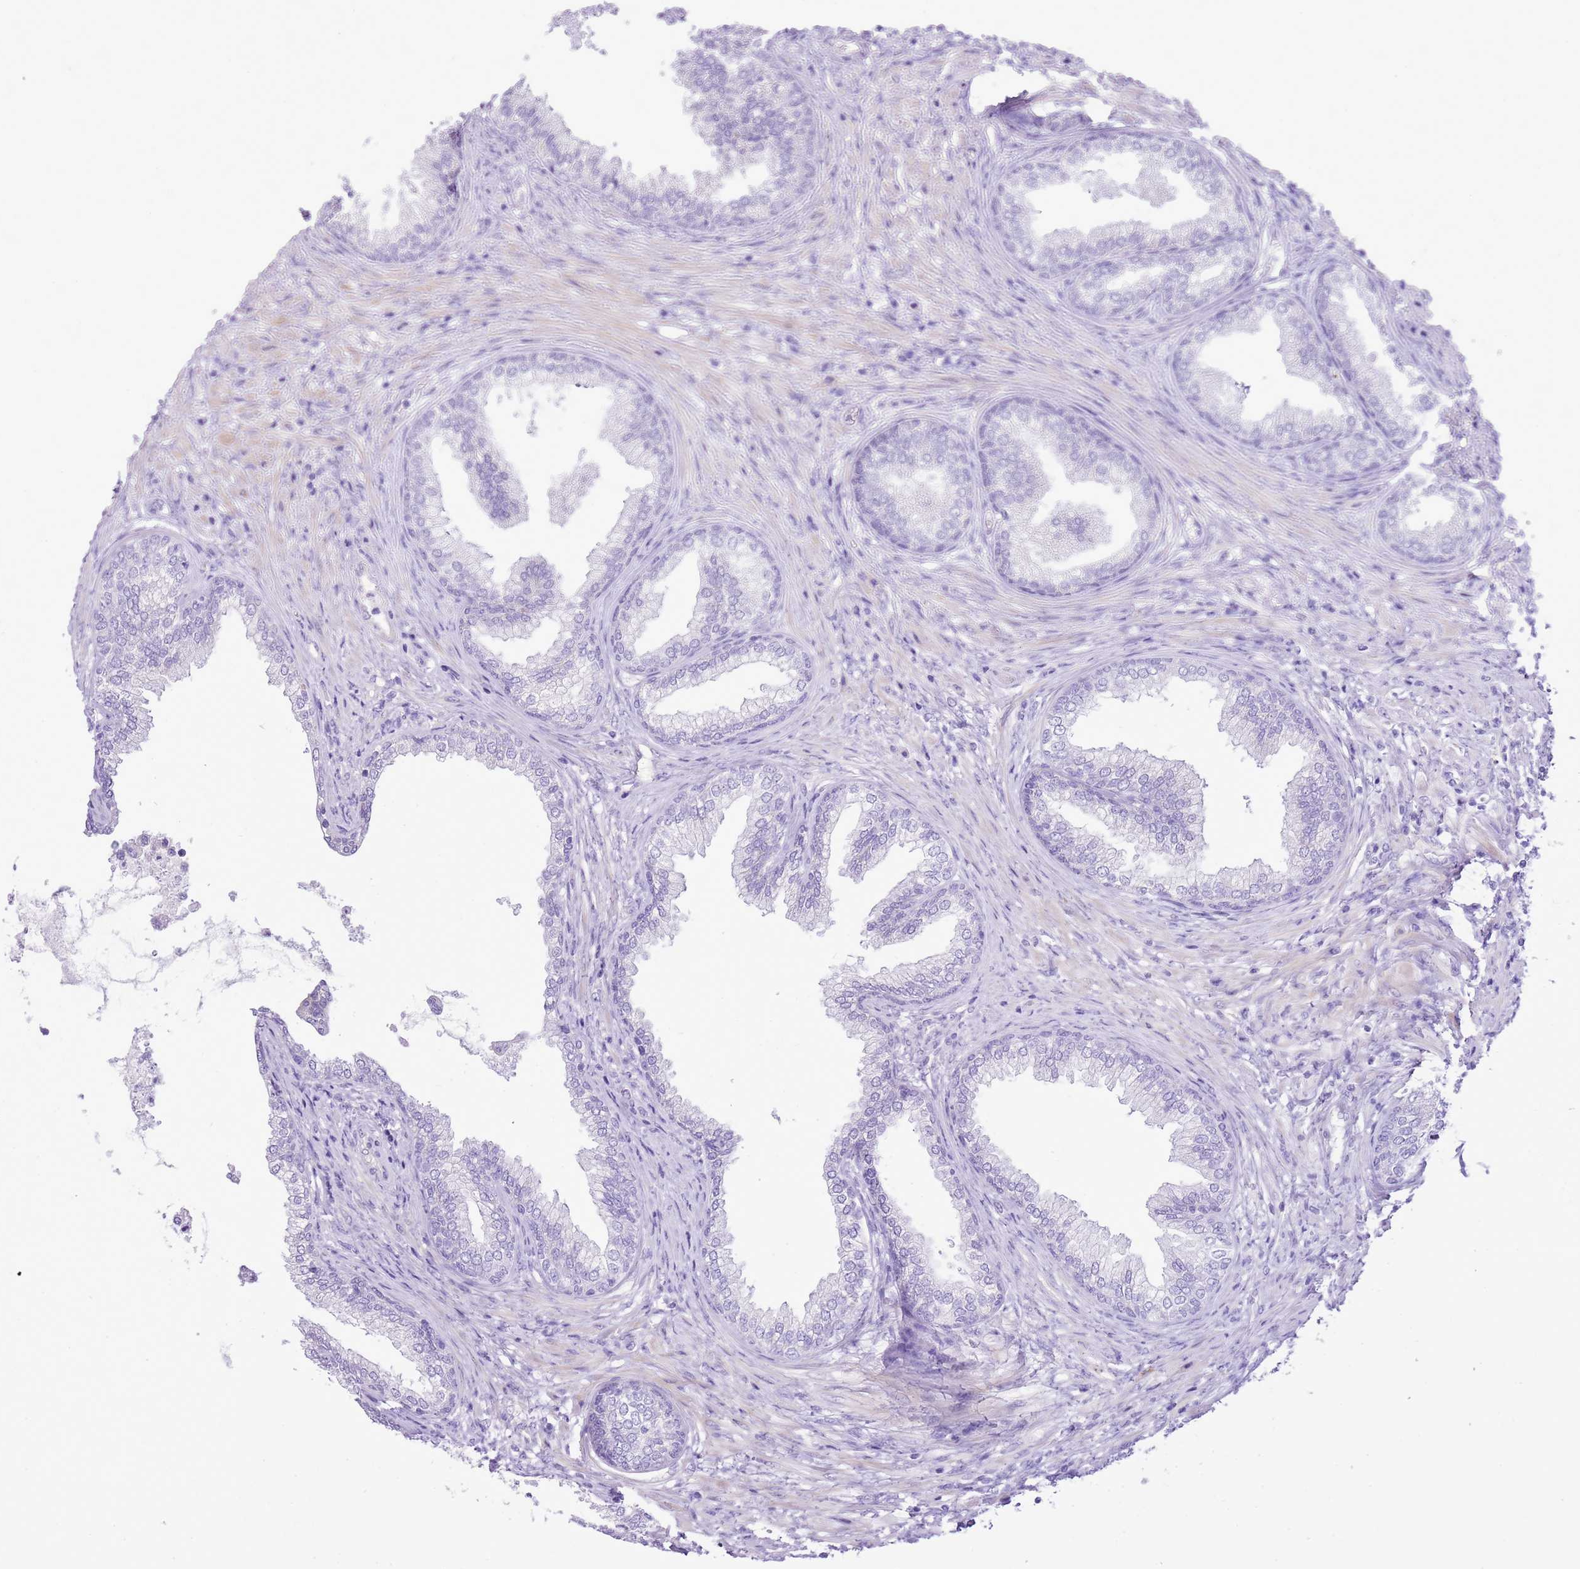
{"staining": {"intensity": "negative", "quantity": "none", "location": "none"}, "tissue": "prostate", "cell_type": "Glandular cells", "image_type": "normal", "snomed": [{"axis": "morphology", "description": "Normal tissue, NOS"}, {"axis": "topography", "description": "Prostate"}], "caption": "The photomicrograph displays no staining of glandular cells in benign prostate. (Brightfield microscopy of DAB IHC at high magnification).", "gene": "AAR2", "patient": {"sex": "male", "age": 76}}